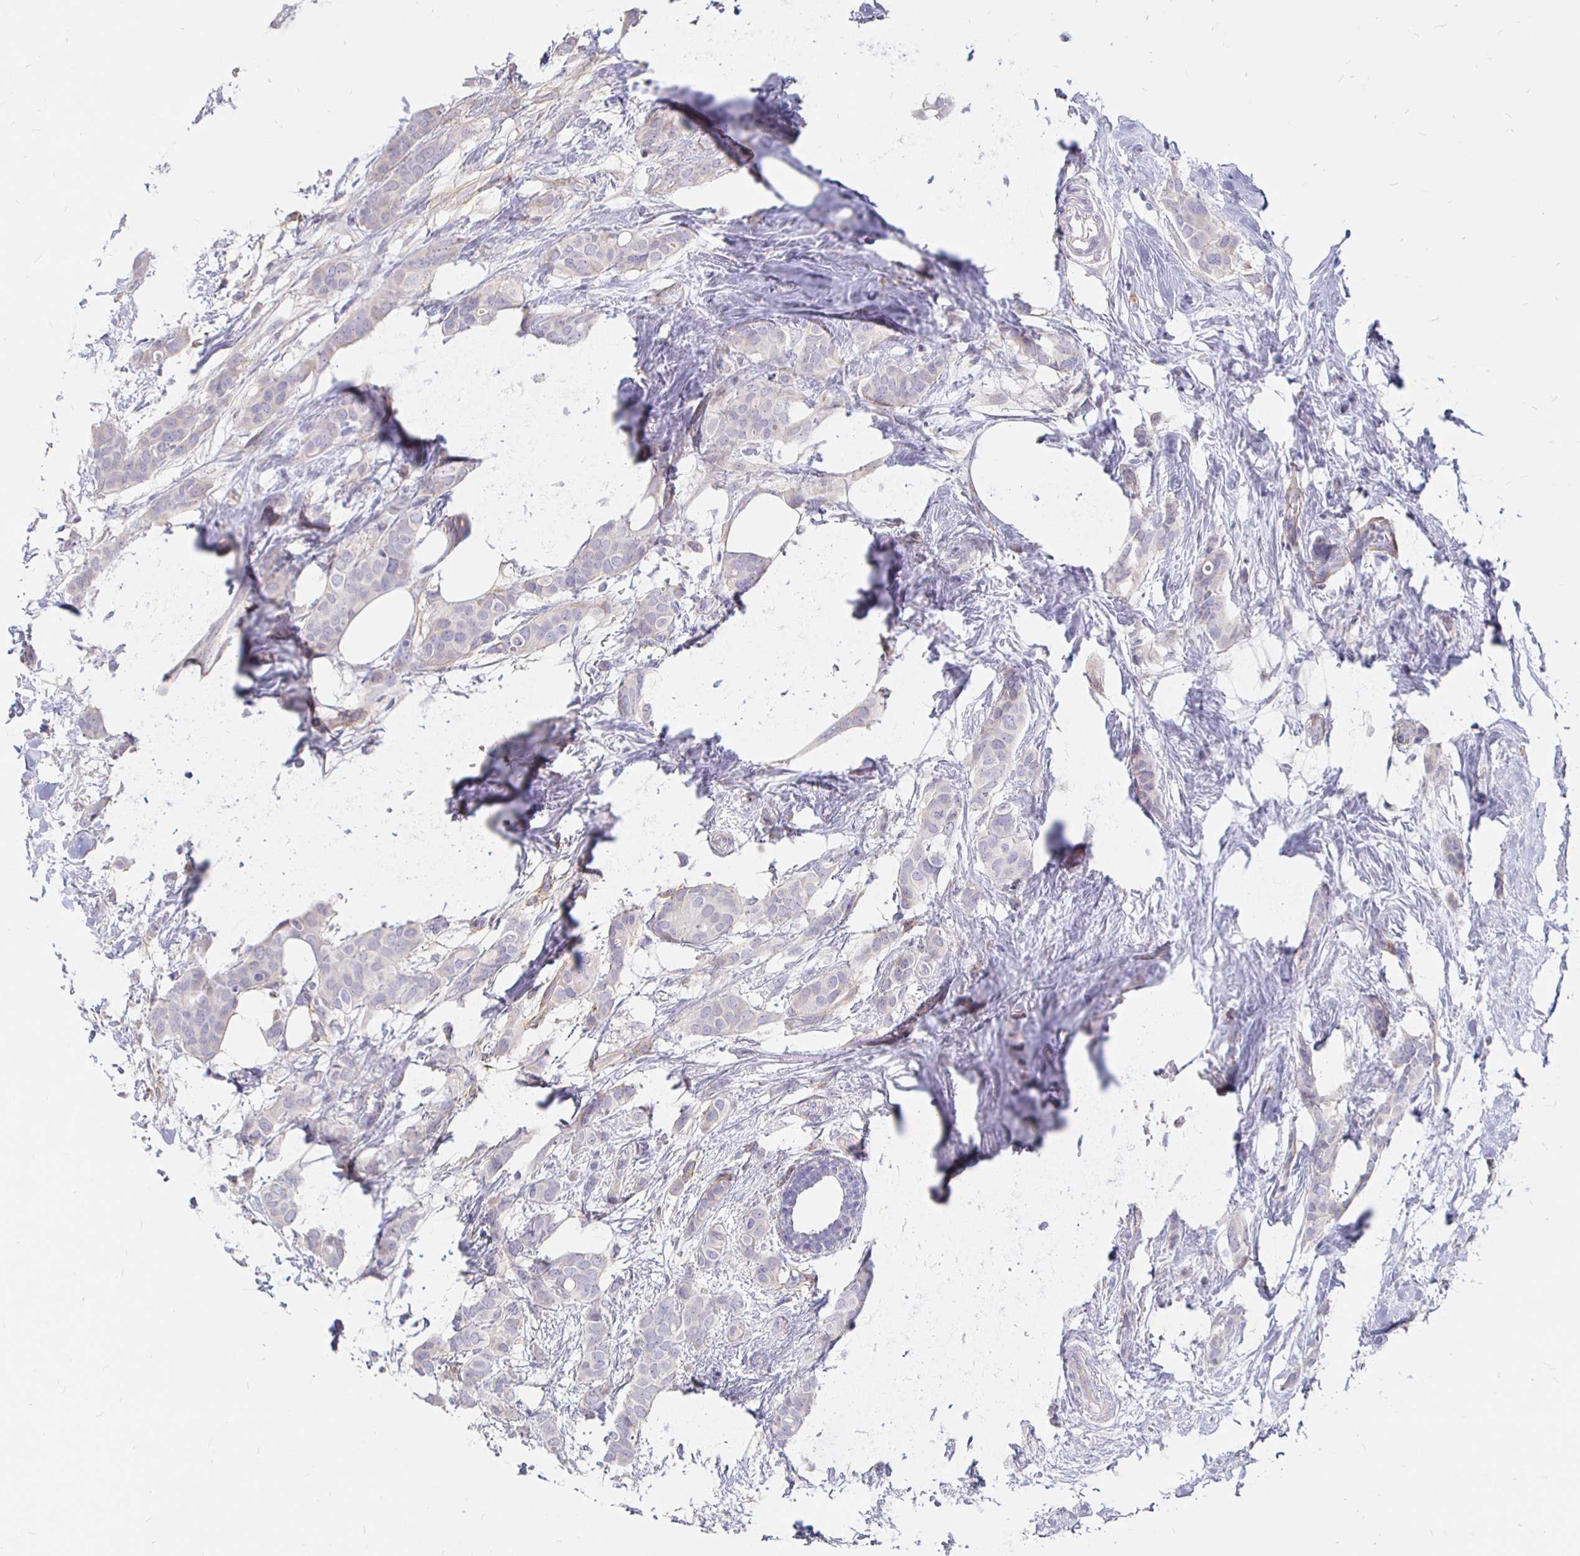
{"staining": {"intensity": "weak", "quantity": "<25%", "location": "cytoplasmic/membranous"}, "tissue": "breast cancer", "cell_type": "Tumor cells", "image_type": "cancer", "snomed": [{"axis": "morphology", "description": "Duct carcinoma"}, {"axis": "topography", "description": "Breast"}], "caption": "Histopathology image shows no significant protein expression in tumor cells of infiltrating ductal carcinoma (breast). Nuclei are stained in blue.", "gene": "PALM2AKAP2", "patient": {"sex": "female", "age": 62}}